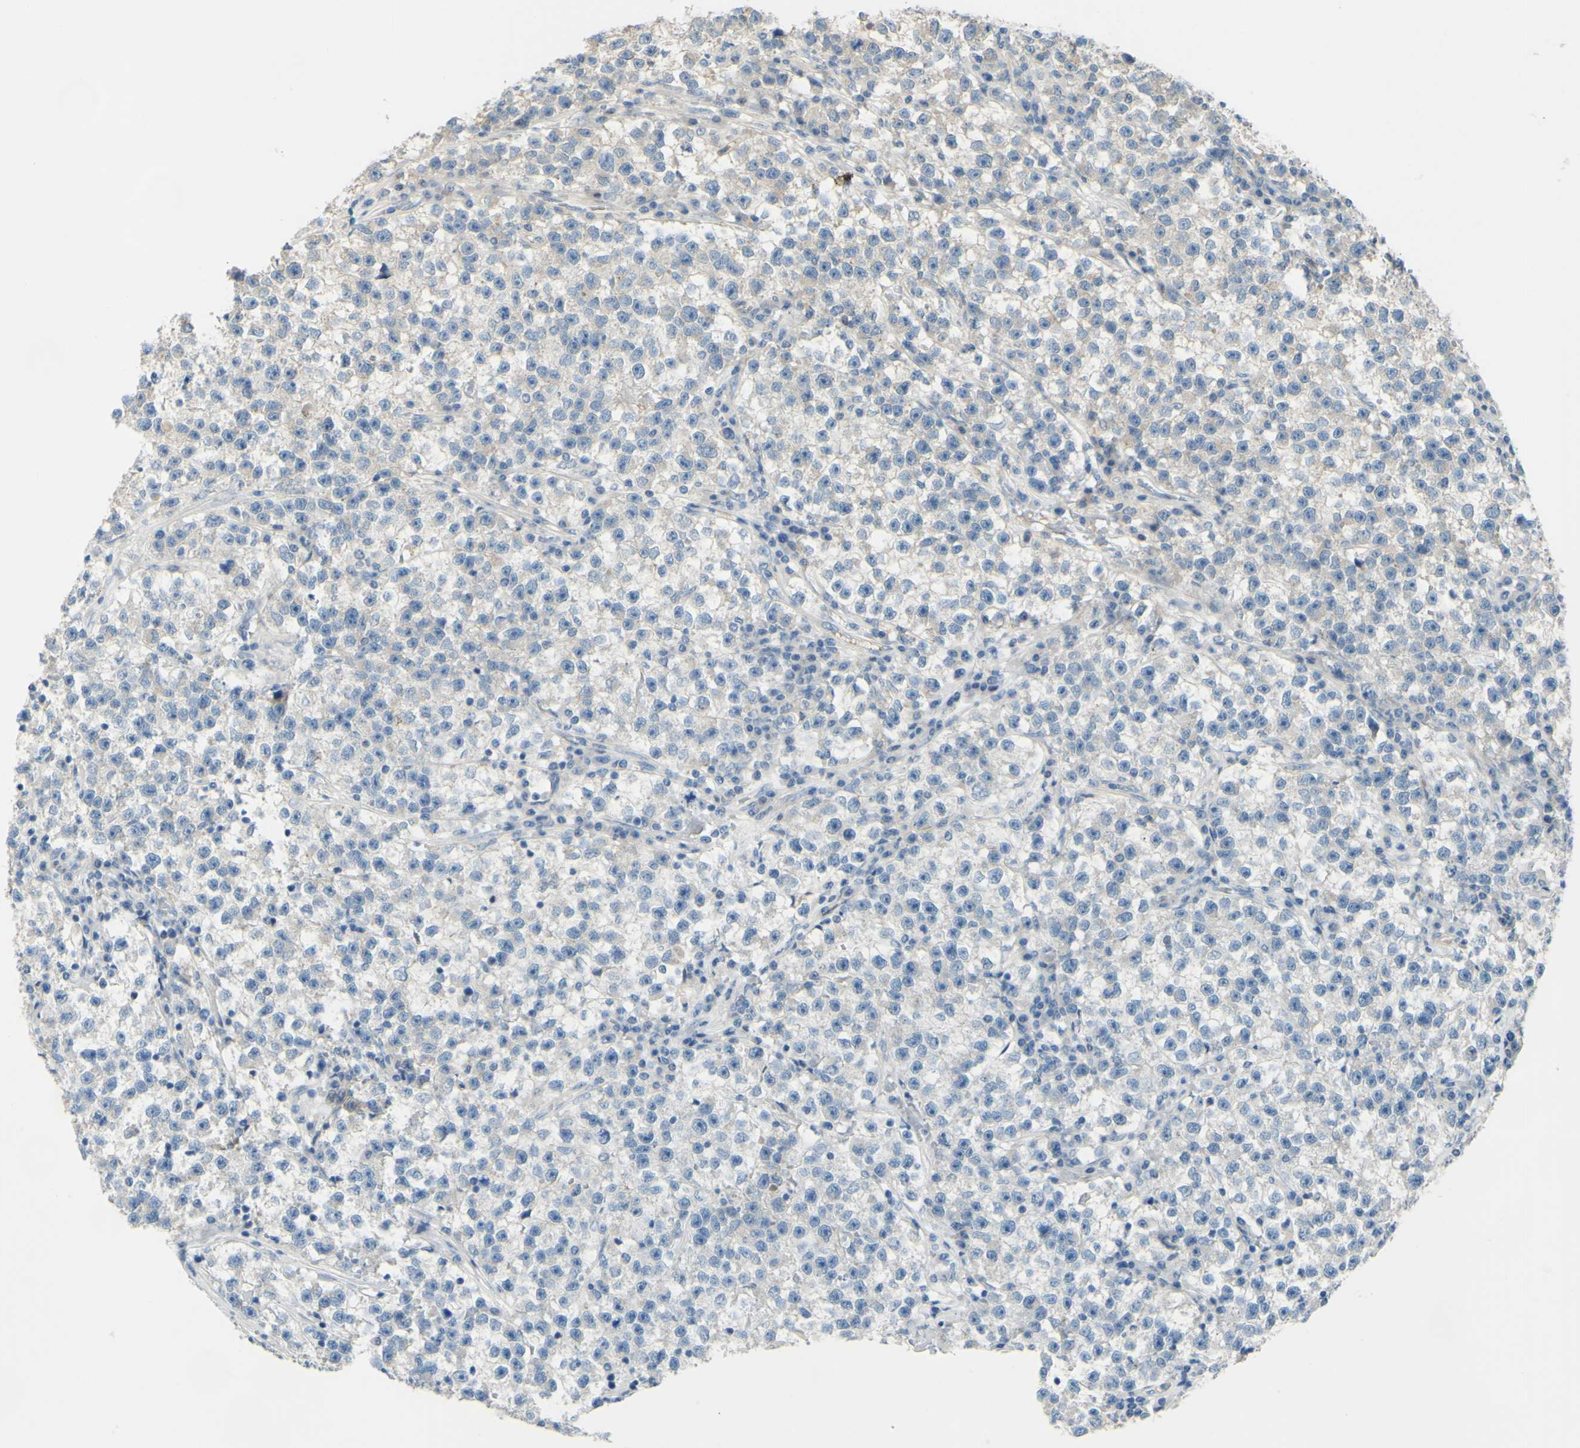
{"staining": {"intensity": "negative", "quantity": "none", "location": "none"}, "tissue": "testis cancer", "cell_type": "Tumor cells", "image_type": "cancer", "snomed": [{"axis": "morphology", "description": "Seminoma, NOS"}, {"axis": "topography", "description": "Testis"}], "caption": "Micrograph shows no significant protein expression in tumor cells of seminoma (testis). The staining is performed using DAB brown chromogen with nuclei counter-stained in using hematoxylin.", "gene": "ARHGAP1", "patient": {"sex": "male", "age": 22}}